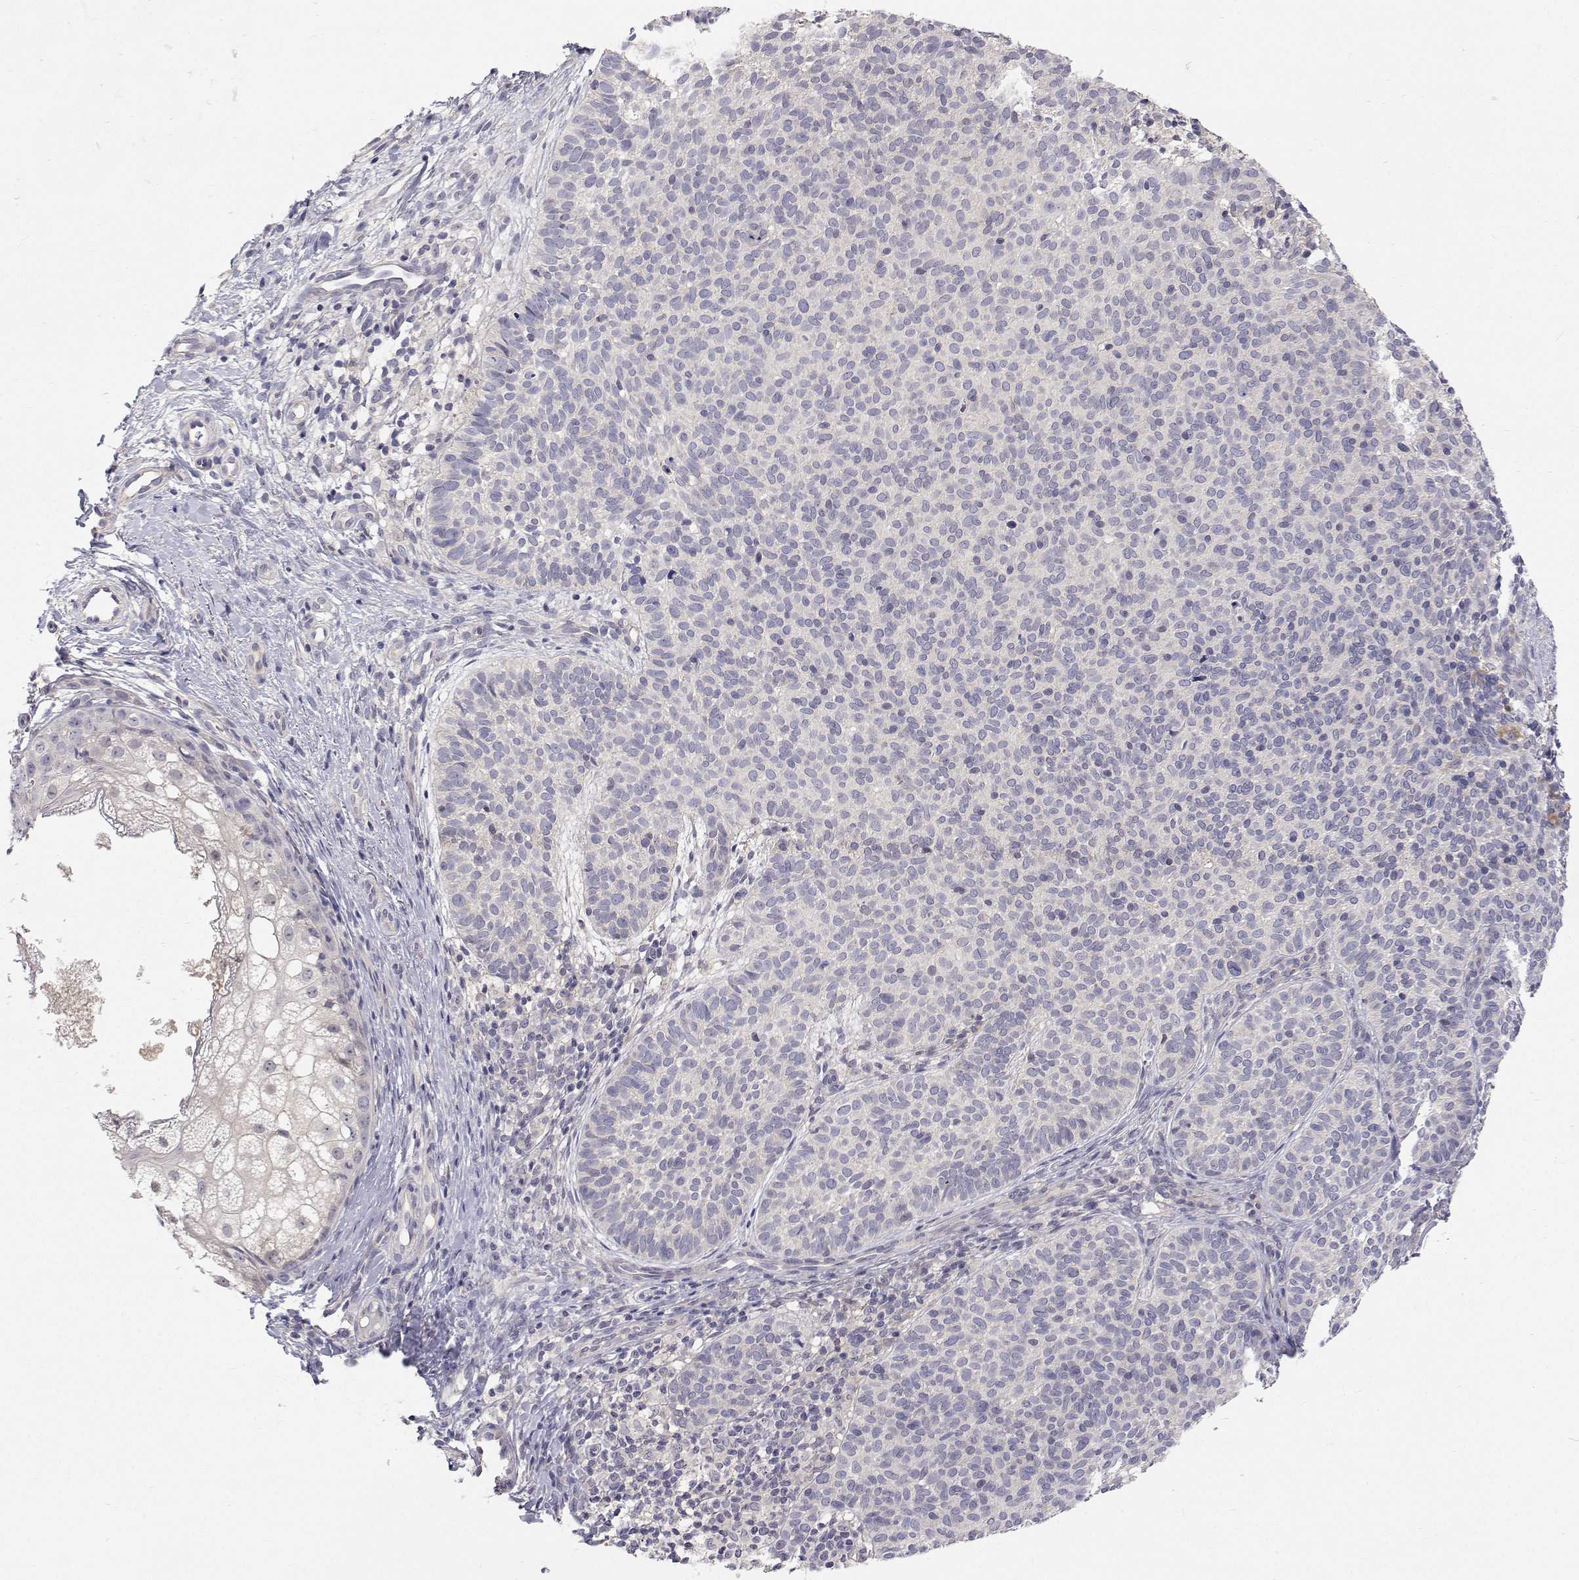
{"staining": {"intensity": "negative", "quantity": "none", "location": "none"}, "tissue": "skin cancer", "cell_type": "Tumor cells", "image_type": "cancer", "snomed": [{"axis": "morphology", "description": "Basal cell carcinoma"}, {"axis": "topography", "description": "Skin"}], "caption": "This is an immunohistochemistry image of skin cancer. There is no positivity in tumor cells.", "gene": "MYPN", "patient": {"sex": "male", "age": 57}}